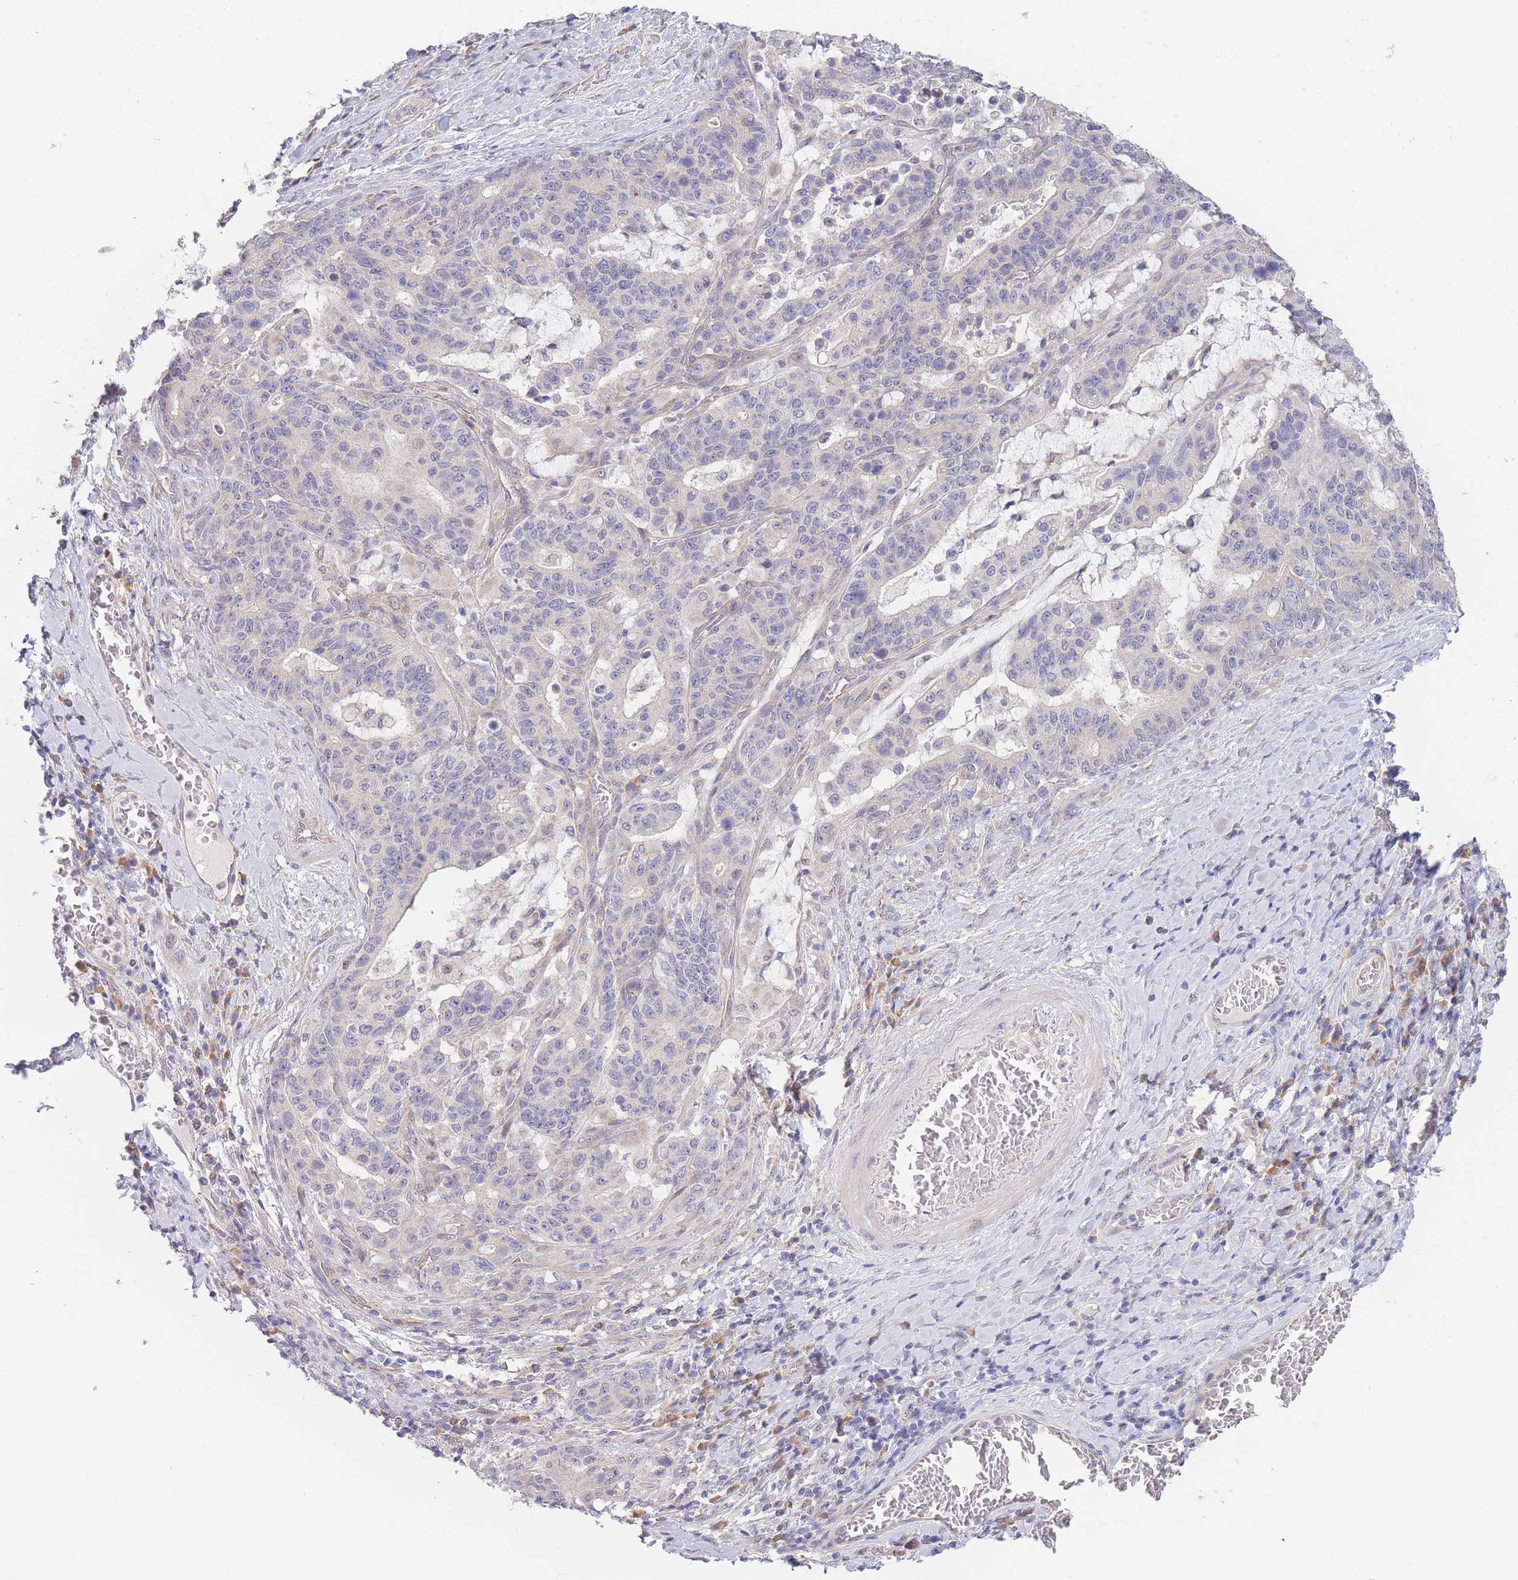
{"staining": {"intensity": "negative", "quantity": "none", "location": "none"}, "tissue": "stomach cancer", "cell_type": "Tumor cells", "image_type": "cancer", "snomed": [{"axis": "morphology", "description": "Normal tissue, NOS"}, {"axis": "morphology", "description": "Adenocarcinoma, NOS"}, {"axis": "topography", "description": "Stomach"}], "caption": "Adenocarcinoma (stomach) was stained to show a protein in brown. There is no significant positivity in tumor cells. The staining is performed using DAB (3,3'-diaminobenzidine) brown chromogen with nuclei counter-stained in using hematoxylin.", "gene": "FAM227B", "patient": {"sex": "female", "age": 64}}